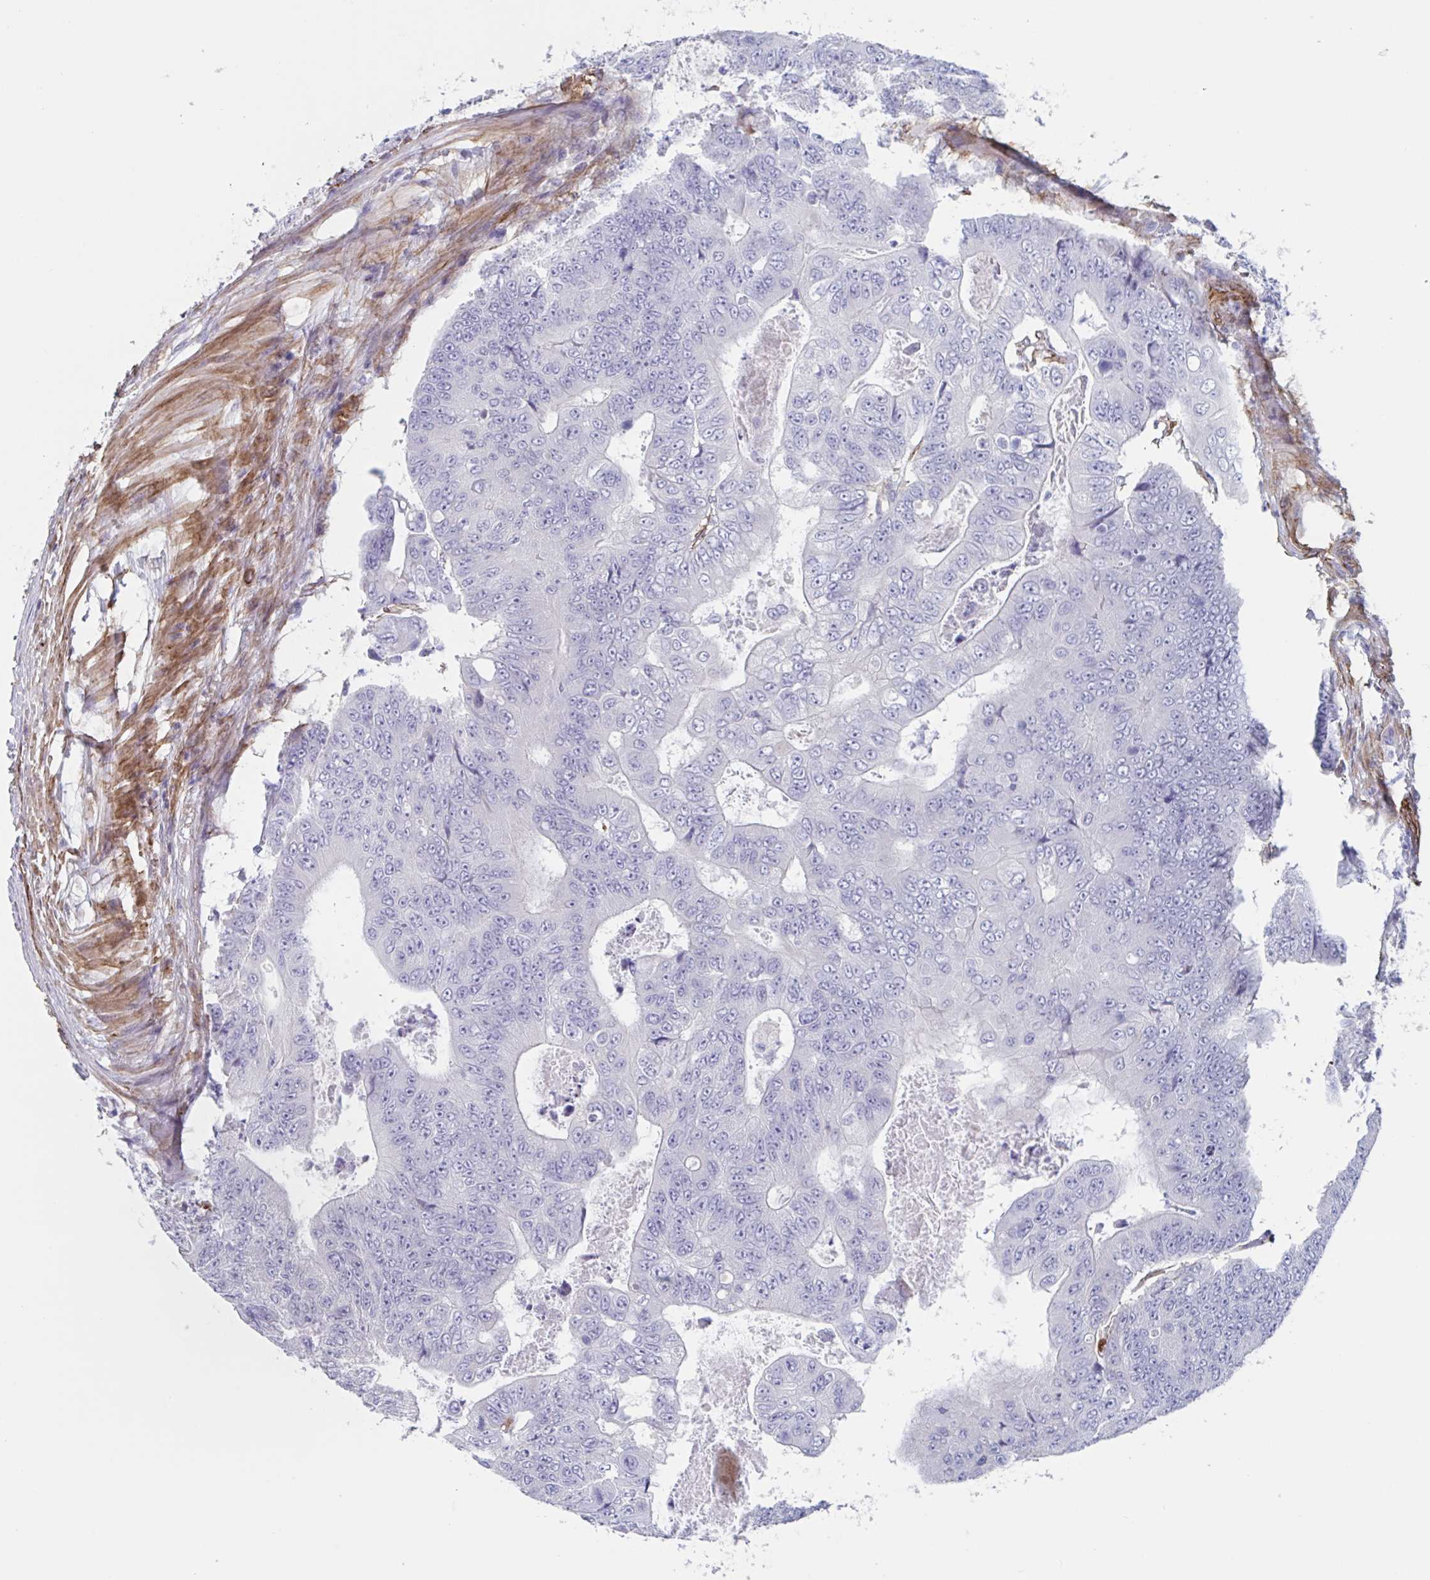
{"staining": {"intensity": "negative", "quantity": "none", "location": "none"}, "tissue": "colorectal cancer", "cell_type": "Tumor cells", "image_type": "cancer", "snomed": [{"axis": "morphology", "description": "Adenocarcinoma, NOS"}, {"axis": "topography", "description": "Colon"}], "caption": "The micrograph displays no staining of tumor cells in colorectal cancer.", "gene": "CITED4", "patient": {"sex": "female", "age": 48}}